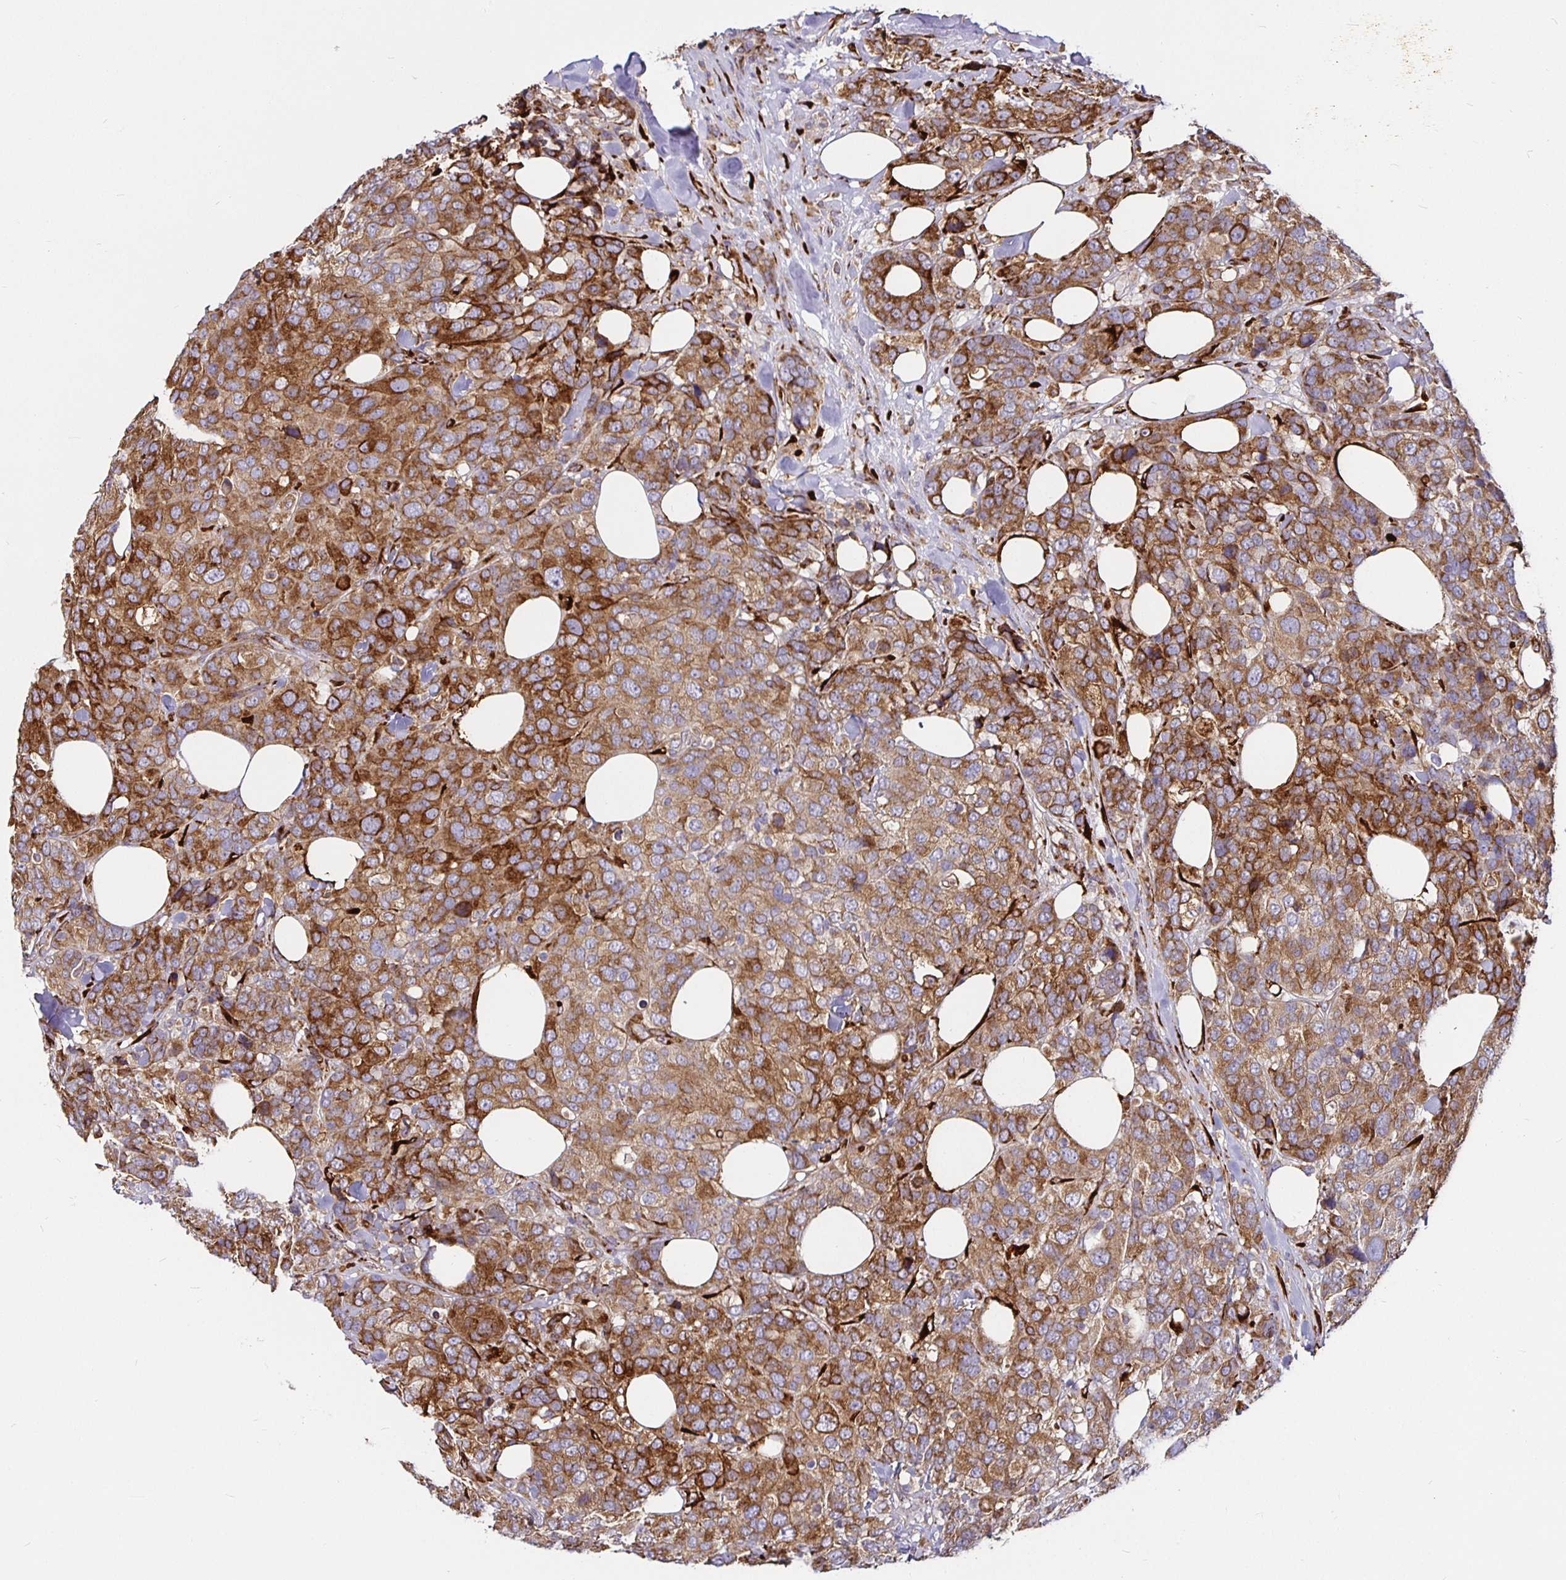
{"staining": {"intensity": "moderate", "quantity": ">75%", "location": "cytoplasmic/membranous"}, "tissue": "breast cancer", "cell_type": "Tumor cells", "image_type": "cancer", "snomed": [{"axis": "morphology", "description": "Lobular carcinoma"}, {"axis": "topography", "description": "Breast"}], "caption": "The immunohistochemical stain shows moderate cytoplasmic/membranous staining in tumor cells of breast cancer (lobular carcinoma) tissue.", "gene": "P4HA2", "patient": {"sex": "female", "age": 59}}